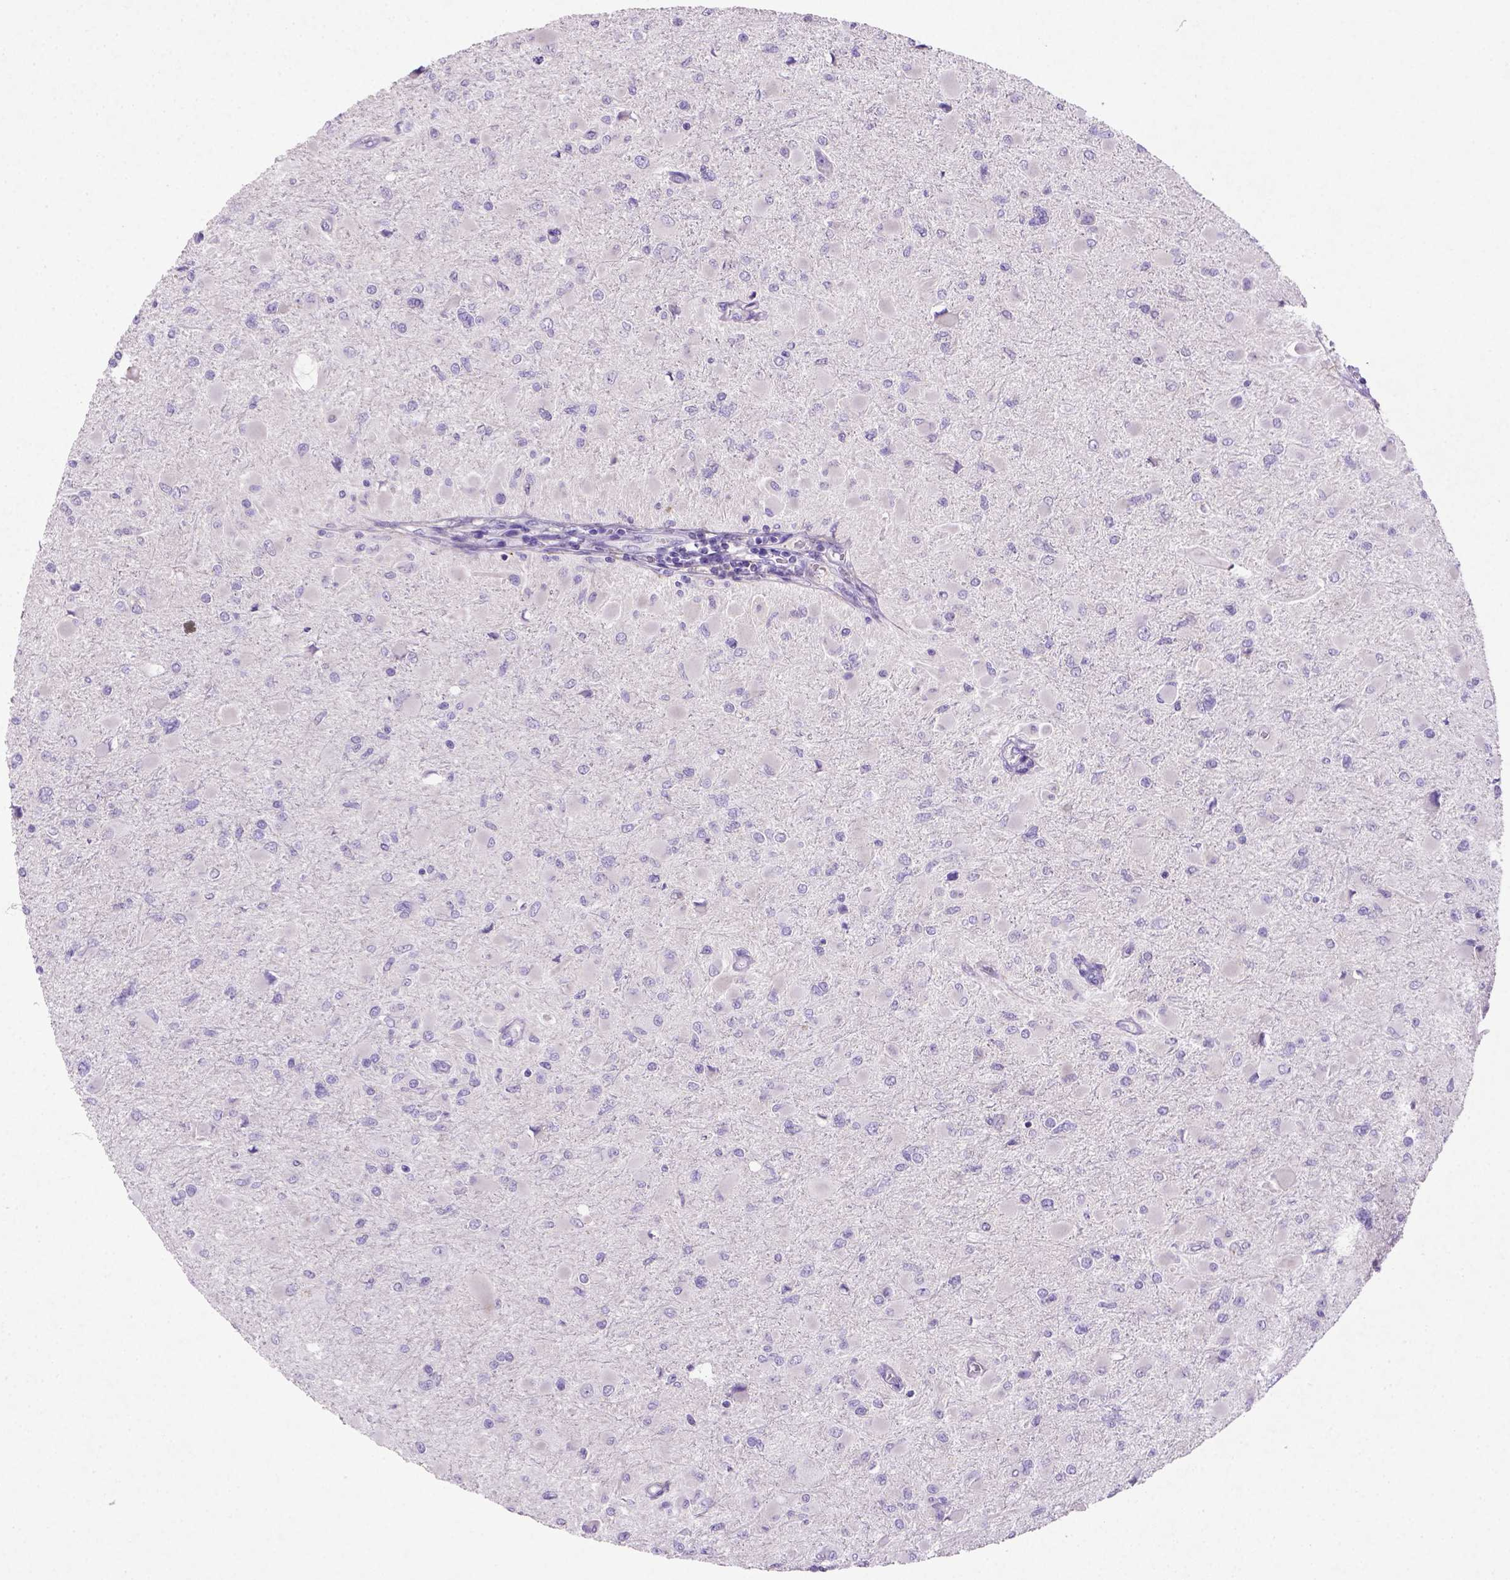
{"staining": {"intensity": "negative", "quantity": "none", "location": "none"}, "tissue": "glioma", "cell_type": "Tumor cells", "image_type": "cancer", "snomed": [{"axis": "morphology", "description": "Glioma, malignant, High grade"}, {"axis": "topography", "description": "Cerebral cortex"}], "caption": "This is a micrograph of IHC staining of malignant glioma (high-grade), which shows no expression in tumor cells. (Immunohistochemistry (ihc), brightfield microscopy, high magnification).", "gene": "NUDT2", "patient": {"sex": "female", "age": 36}}